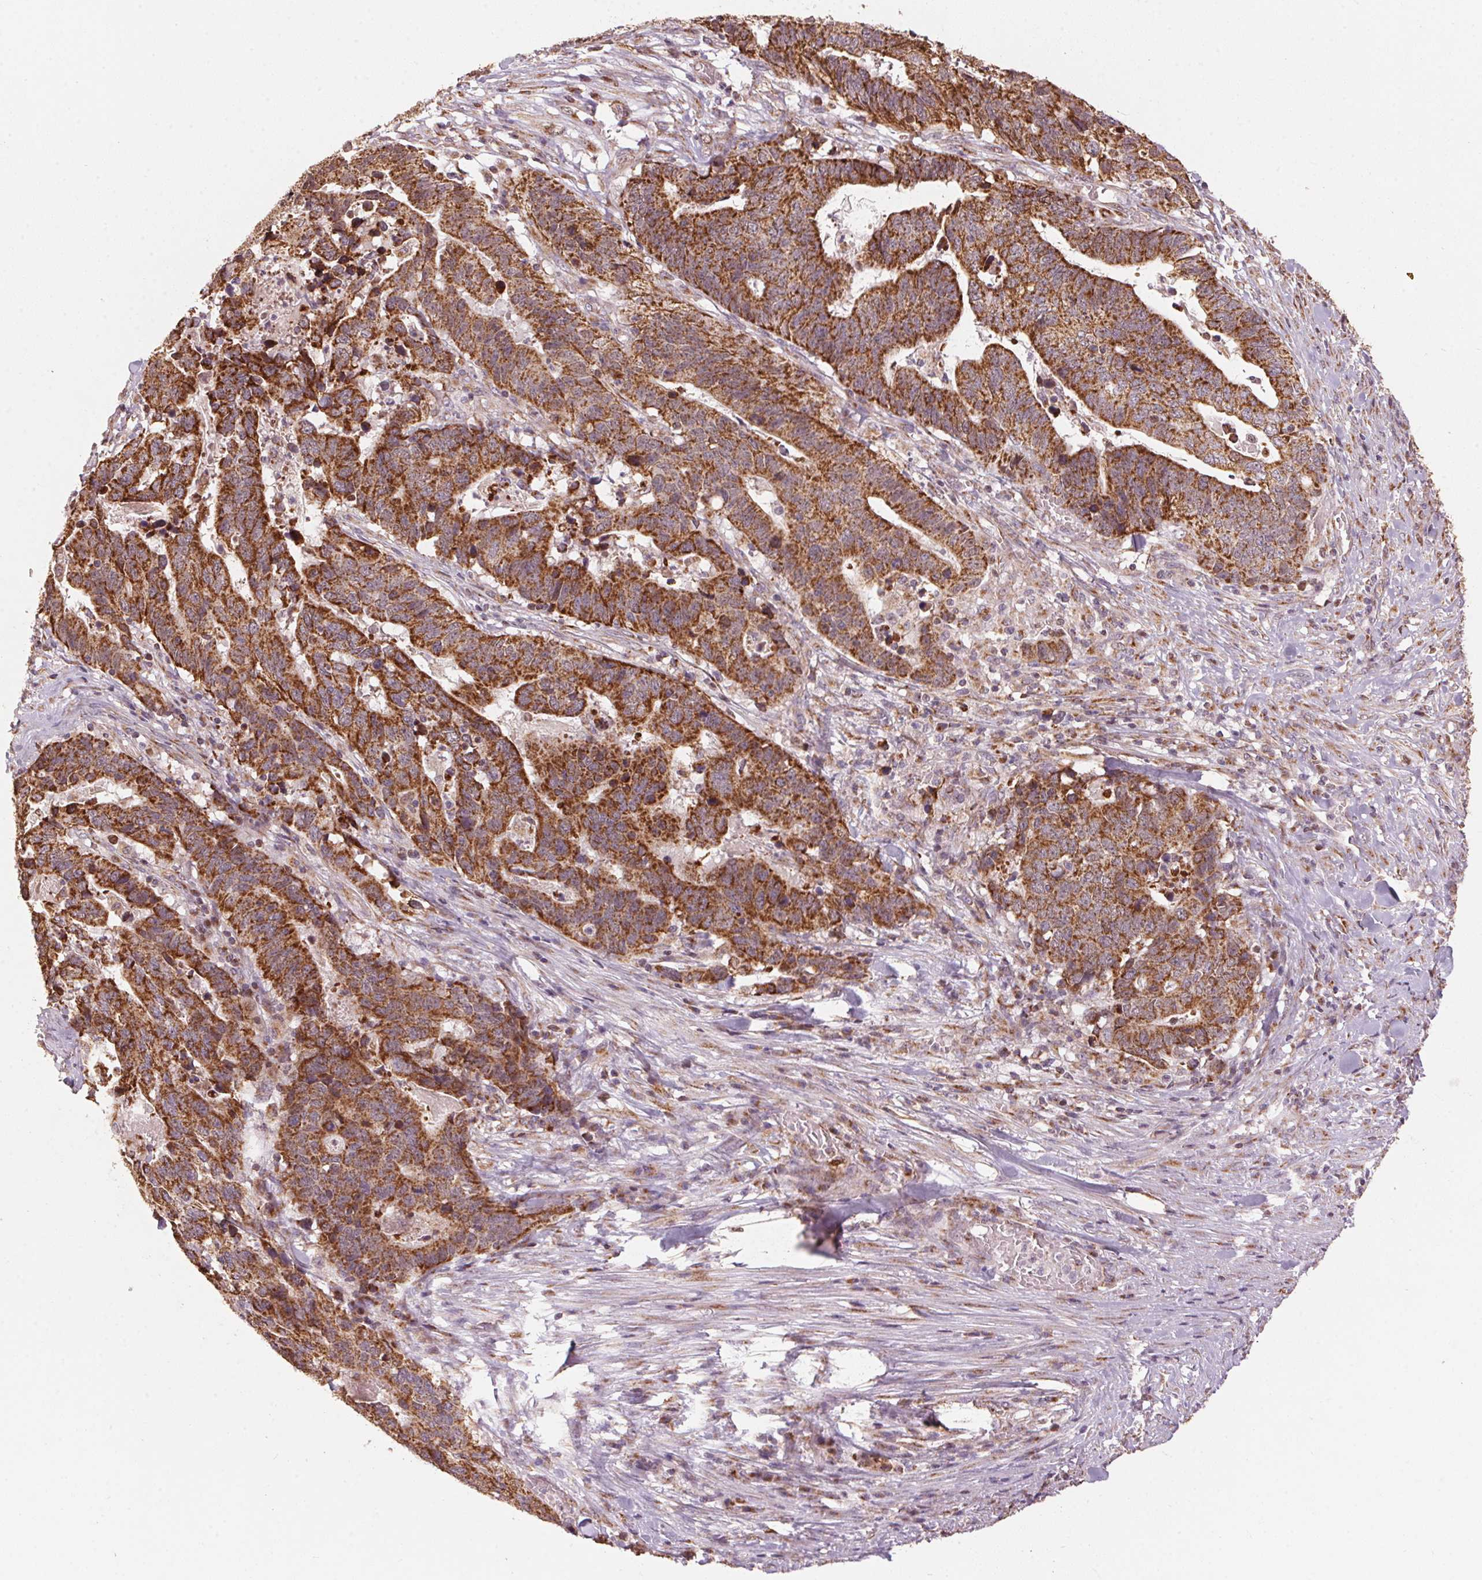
{"staining": {"intensity": "strong", "quantity": ">75%", "location": "cytoplasmic/membranous"}, "tissue": "stomach cancer", "cell_type": "Tumor cells", "image_type": "cancer", "snomed": [{"axis": "morphology", "description": "Adenocarcinoma, NOS"}, {"axis": "topography", "description": "Stomach, upper"}], "caption": "There is high levels of strong cytoplasmic/membranous positivity in tumor cells of stomach cancer (adenocarcinoma), as demonstrated by immunohistochemical staining (brown color).", "gene": "TOMM70", "patient": {"sex": "female", "age": 67}}